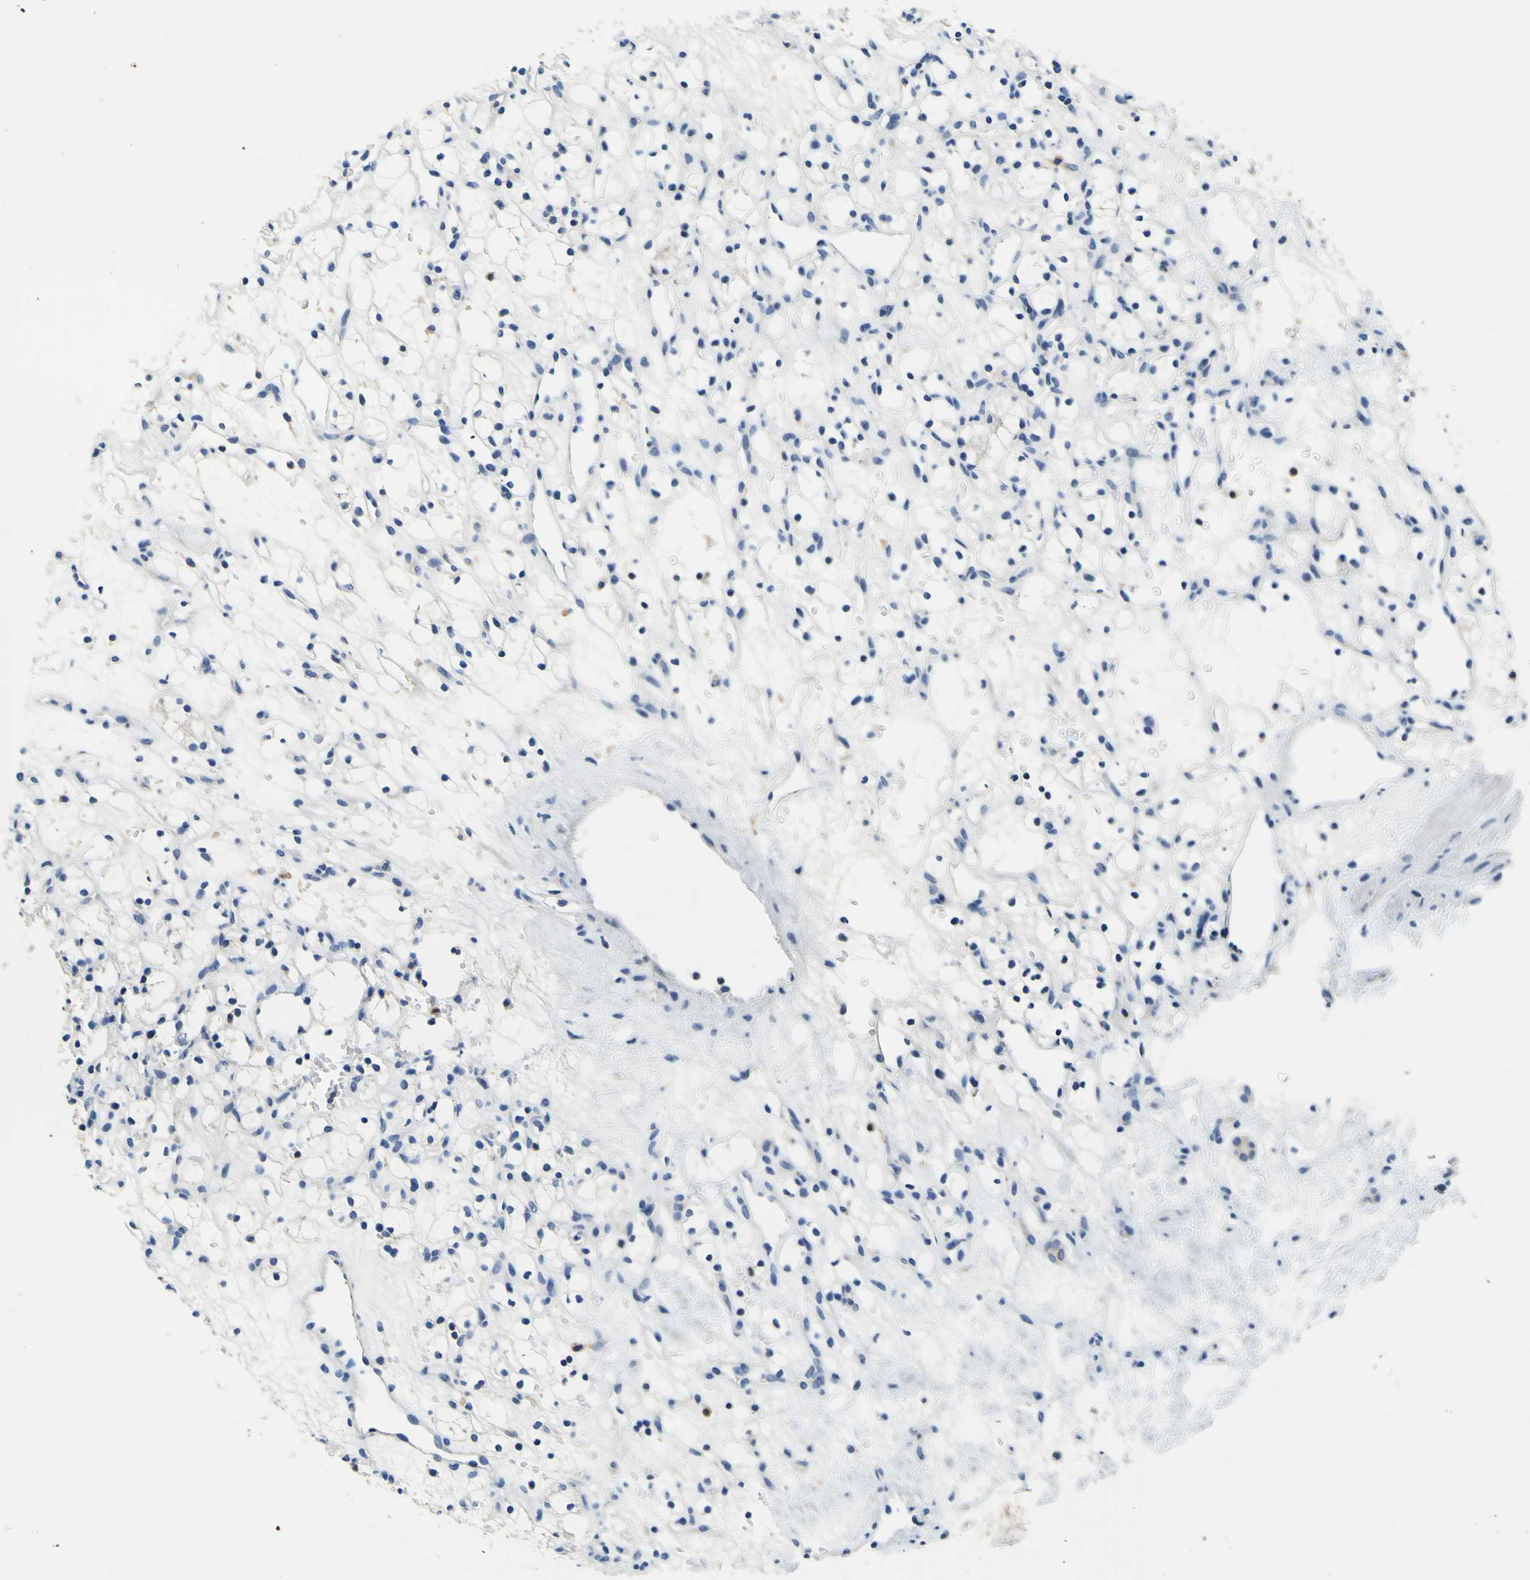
{"staining": {"intensity": "negative", "quantity": "none", "location": "none"}, "tissue": "renal cancer", "cell_type": "Tumor cells", "image_type": "cancer", "snomed": [{"axis": "morphology", "description": "Adenocarcinoma, NOS"}, {"axis": "topography", "description": "Kidney"}], "caption": "This is a photomicrograph of IHC staining of renal cancer, which shows no positivity in tumor cells.", "gene": "TNIK", "patient": {"sex": "female", "age": 60}}